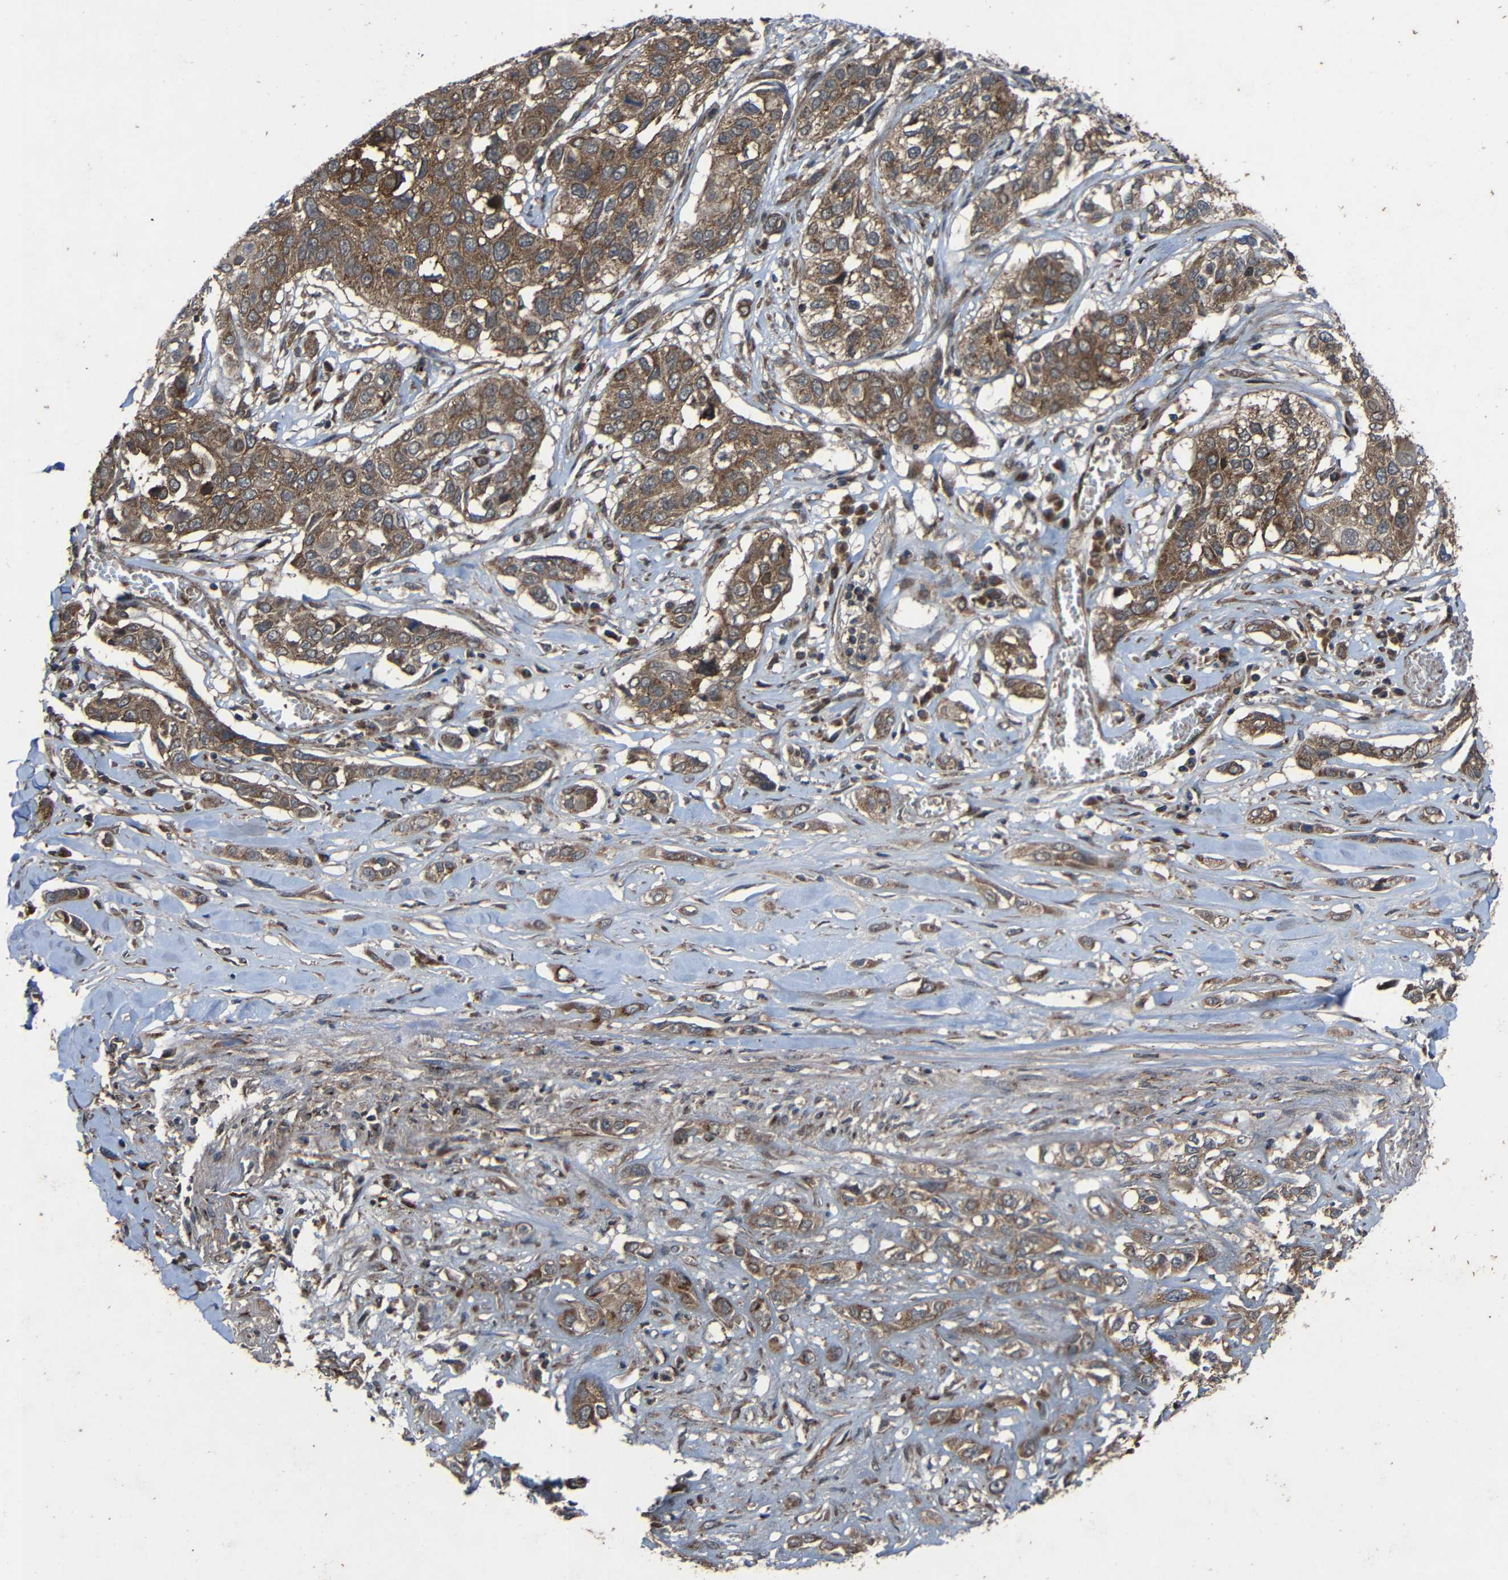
{"staining": {"intensity": "moderate", "quantity": ">75%", "location": "cytoplasmic/membranous"}, "tissue": "lung cancer", "cell_type": "Tumor cells", "image_type": "cancer", "snomed": [{"axis": "morphology", "description": "Squamous cell carcinoma, NOS"}, {"axis": "topography", "description": "Lung"}], "caption": "Human squamous cell carcinoma (lung) stained for a protein (brown) shows moderate cytoplasmic/membranous positive expression in approximately >75% of tumor cells.", "gene": "C1GALT1", "patient": {"sex": "male", "age": 71}}